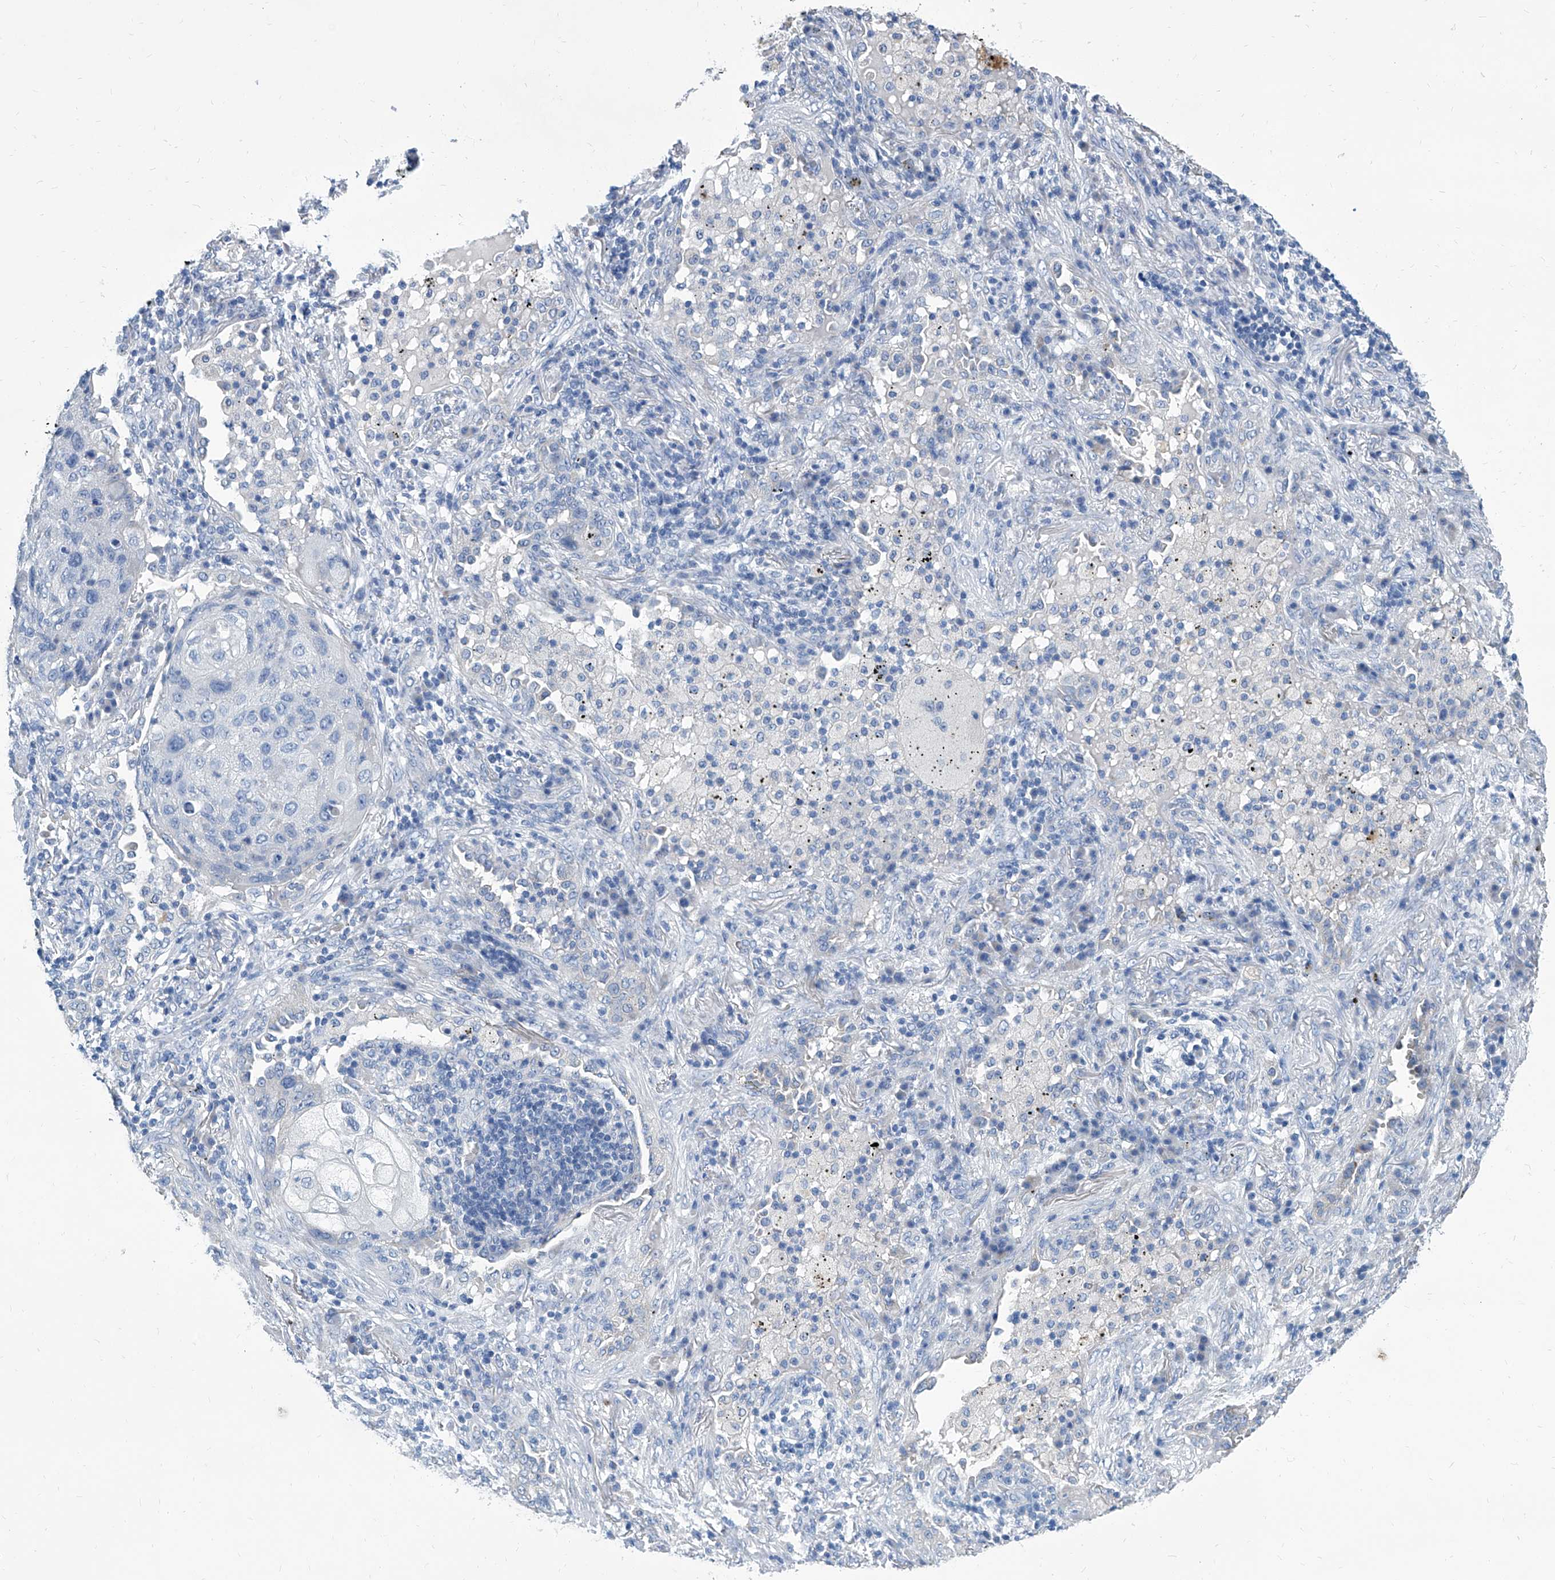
{"staining": {"intensity": "negative", "quantity": "none", "location": "none"}, "tissue": "lung cancer", "cell_type": "Tumor cells", "image_type": "cancer", "snomed": [{"axis": "morphology", "description": "Squamous cell carcinoma, NOS"}, {"axis": "topography", "description": "Lung"}], "caption": "A photomicrograph of lung cancer (squamous cell carcinoma) stained for a protein exhibits no brown staining in tumor cells. The staining is performed using DAB (3,3'-diaminobenzidine) brown chromogen with nuclei counter-stained in using hematoxylin.", "gene": "ZNF519", "patient": {"sex": "female", "age": 63}}